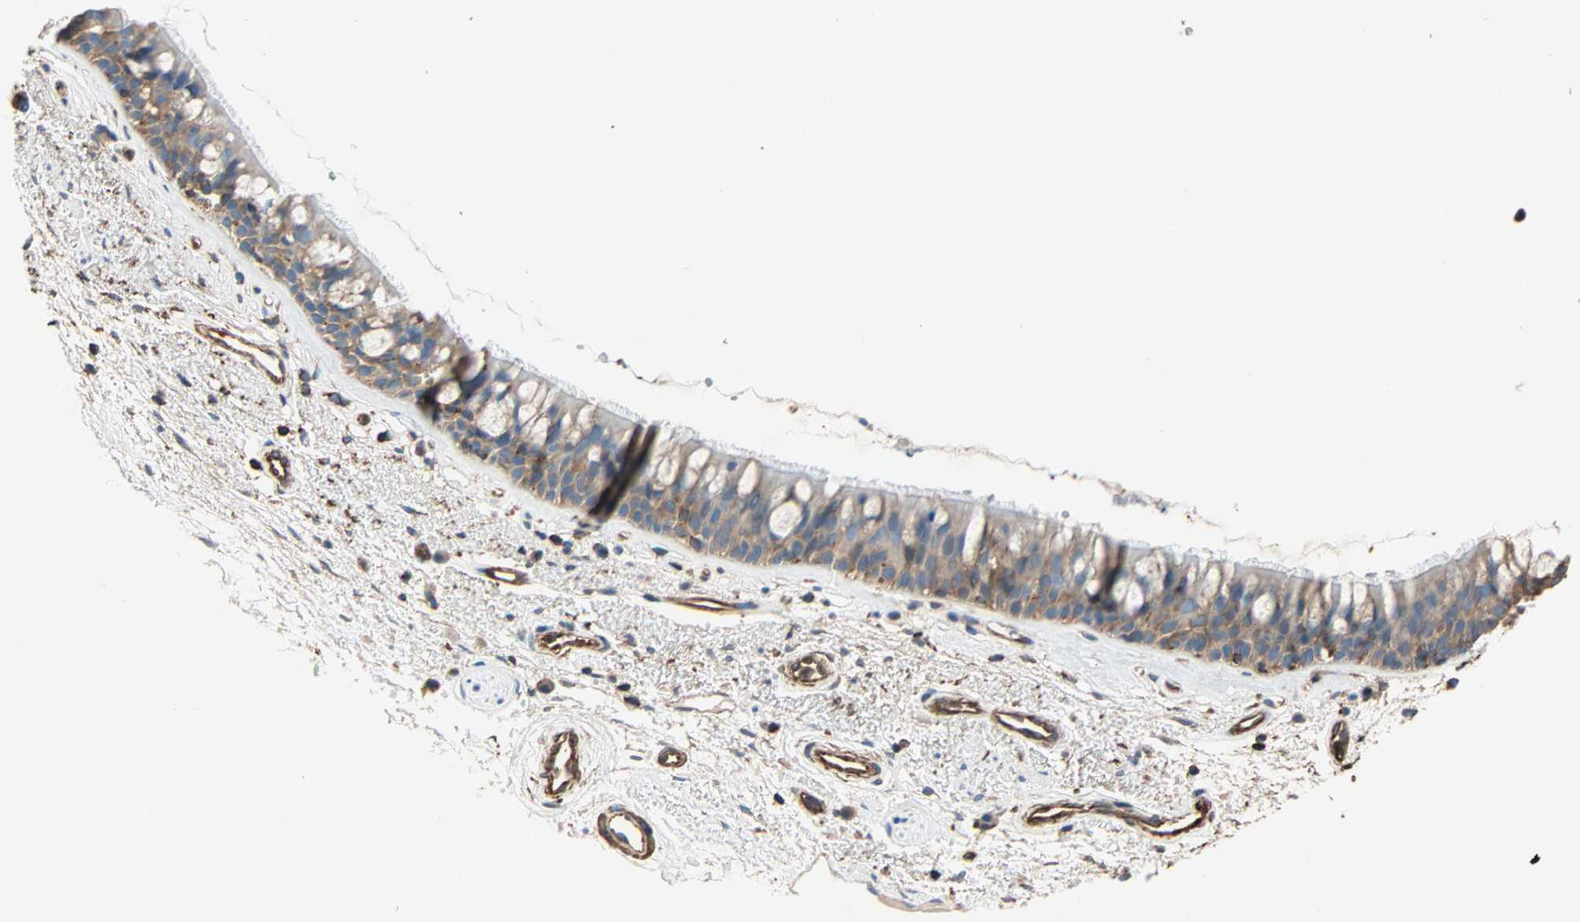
{"staining": {"intensity": "moderate", "quantity": ">75%", "location": "cytoplasmic/membranous"}, "tissue": "bronchus", "cell_type": "Respiratory epithelial cells", "image_type": "normal", "snomed": [{"axis": "morphology", "description": "Normal tissue, NOS"}, {"axis": "topography", "description": "Bronchus"}], "caption": "Immunohistochemistry histopathology image of normal bronchus: human bronchus stained using immunohistochemistry (IHC) exhibits medium levels of moderate protein expression localized specifically in the cytoplasmic/membranous of respiratory epithelial cells, appearing as a cytoplasmic/membranous brown color.", "gene": "GALNT10", "patient": {"sex": "female", "age": 54}}